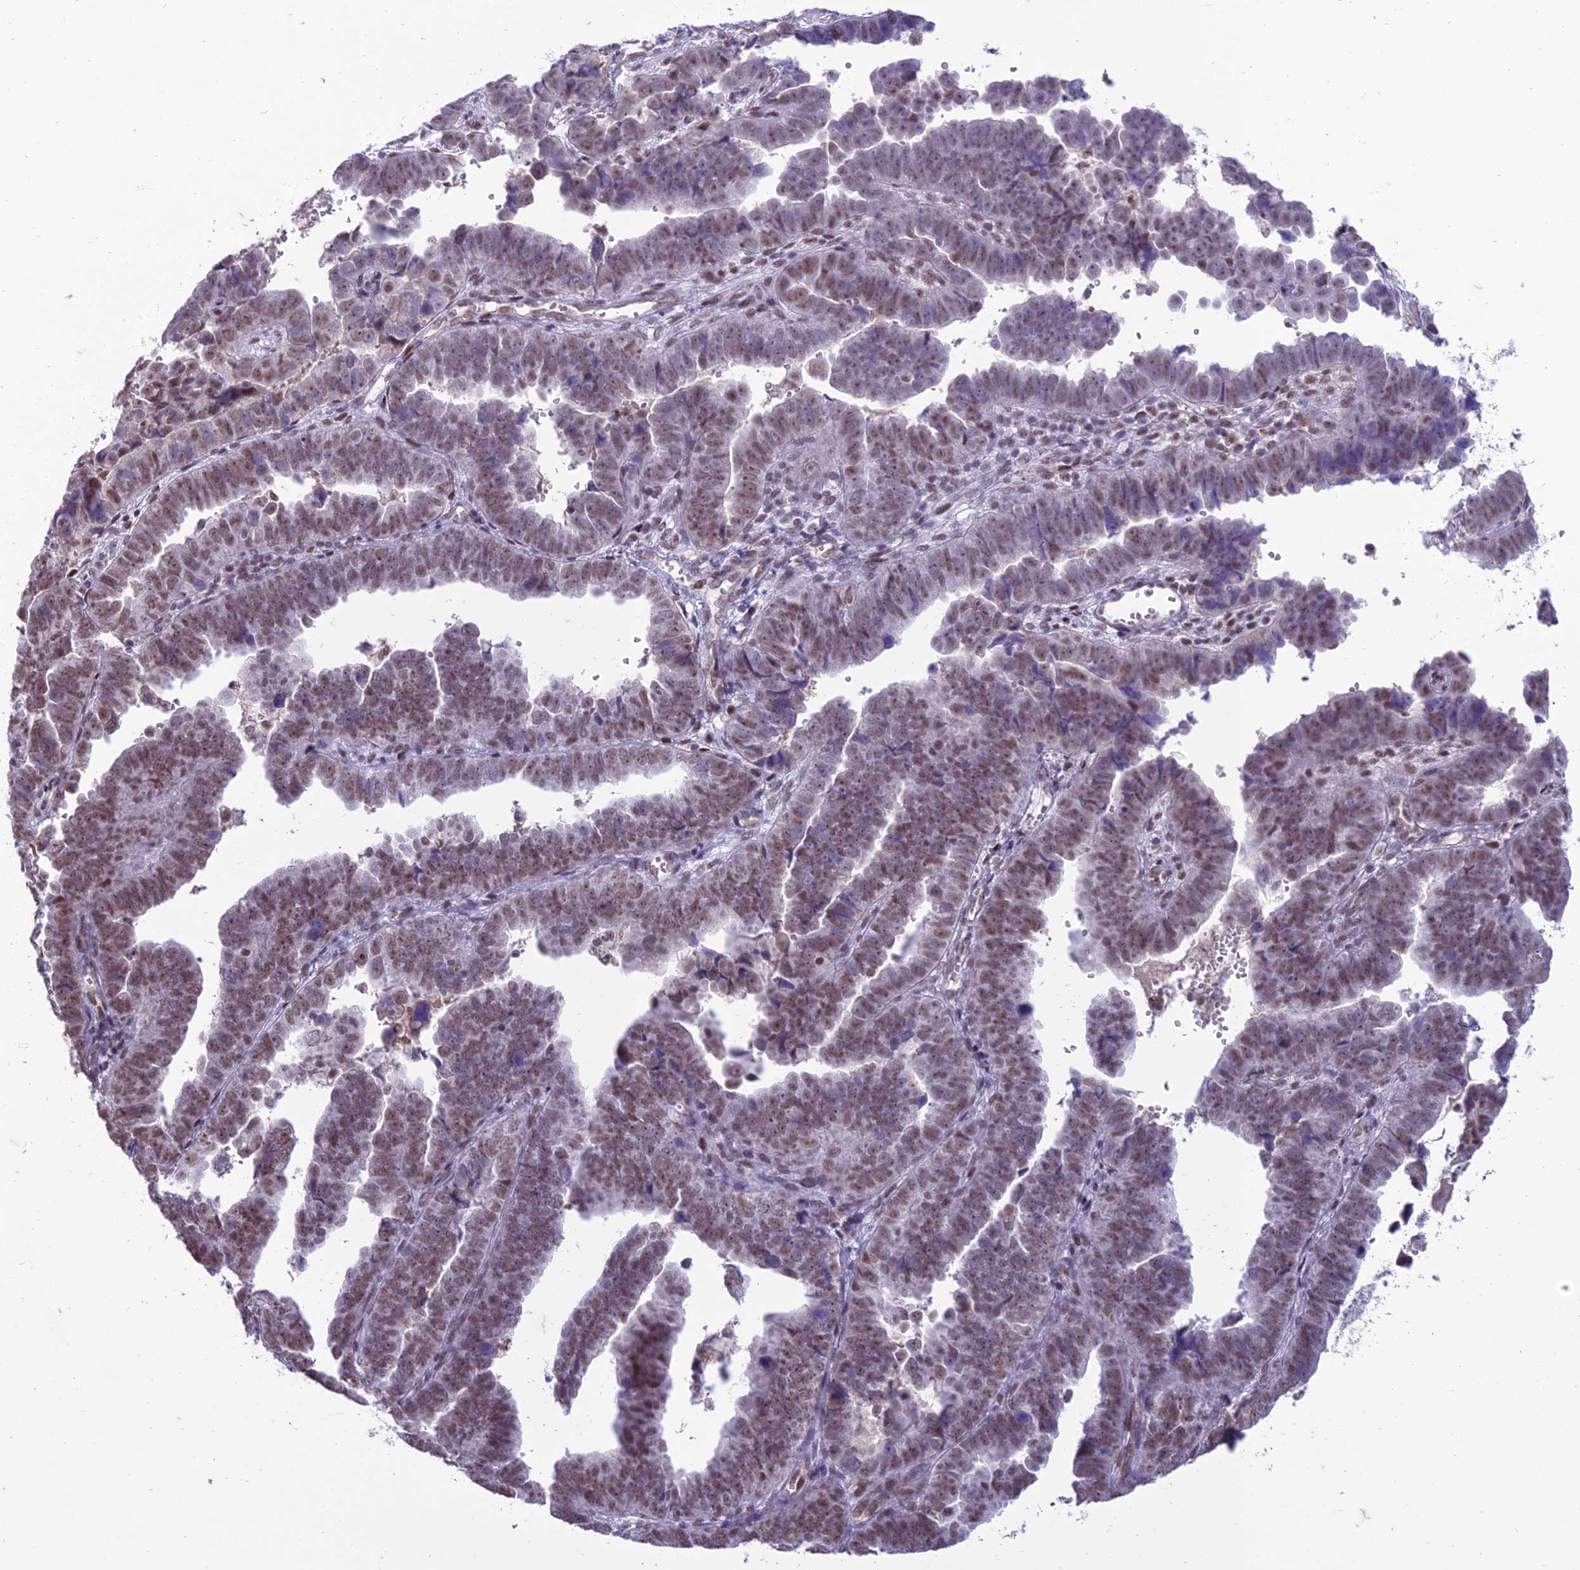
{"staining": {"intensity": "weak", "quantity": ">75%", "location": "nuclear"}, "tissue": "endometrial cancer", "cell_type": "Tumor cells", "image_type": "cancer", "snomed": [{"axis": "morphology", "description": "Adenocarcinoma, NOS"}, {"axis": "topography", "description": "Endometrium"}], "caption": "This histopathology image demonstrates adenocarcinoma (endometrial) stained with immunohistochemistry to label a protein in brown. The nuclear of tumor cells show weak positivity for the protein. Nuclei are counter-stained blue.", "gene": "RANBP3", "patient": {"sex": "female", "age": 75}}